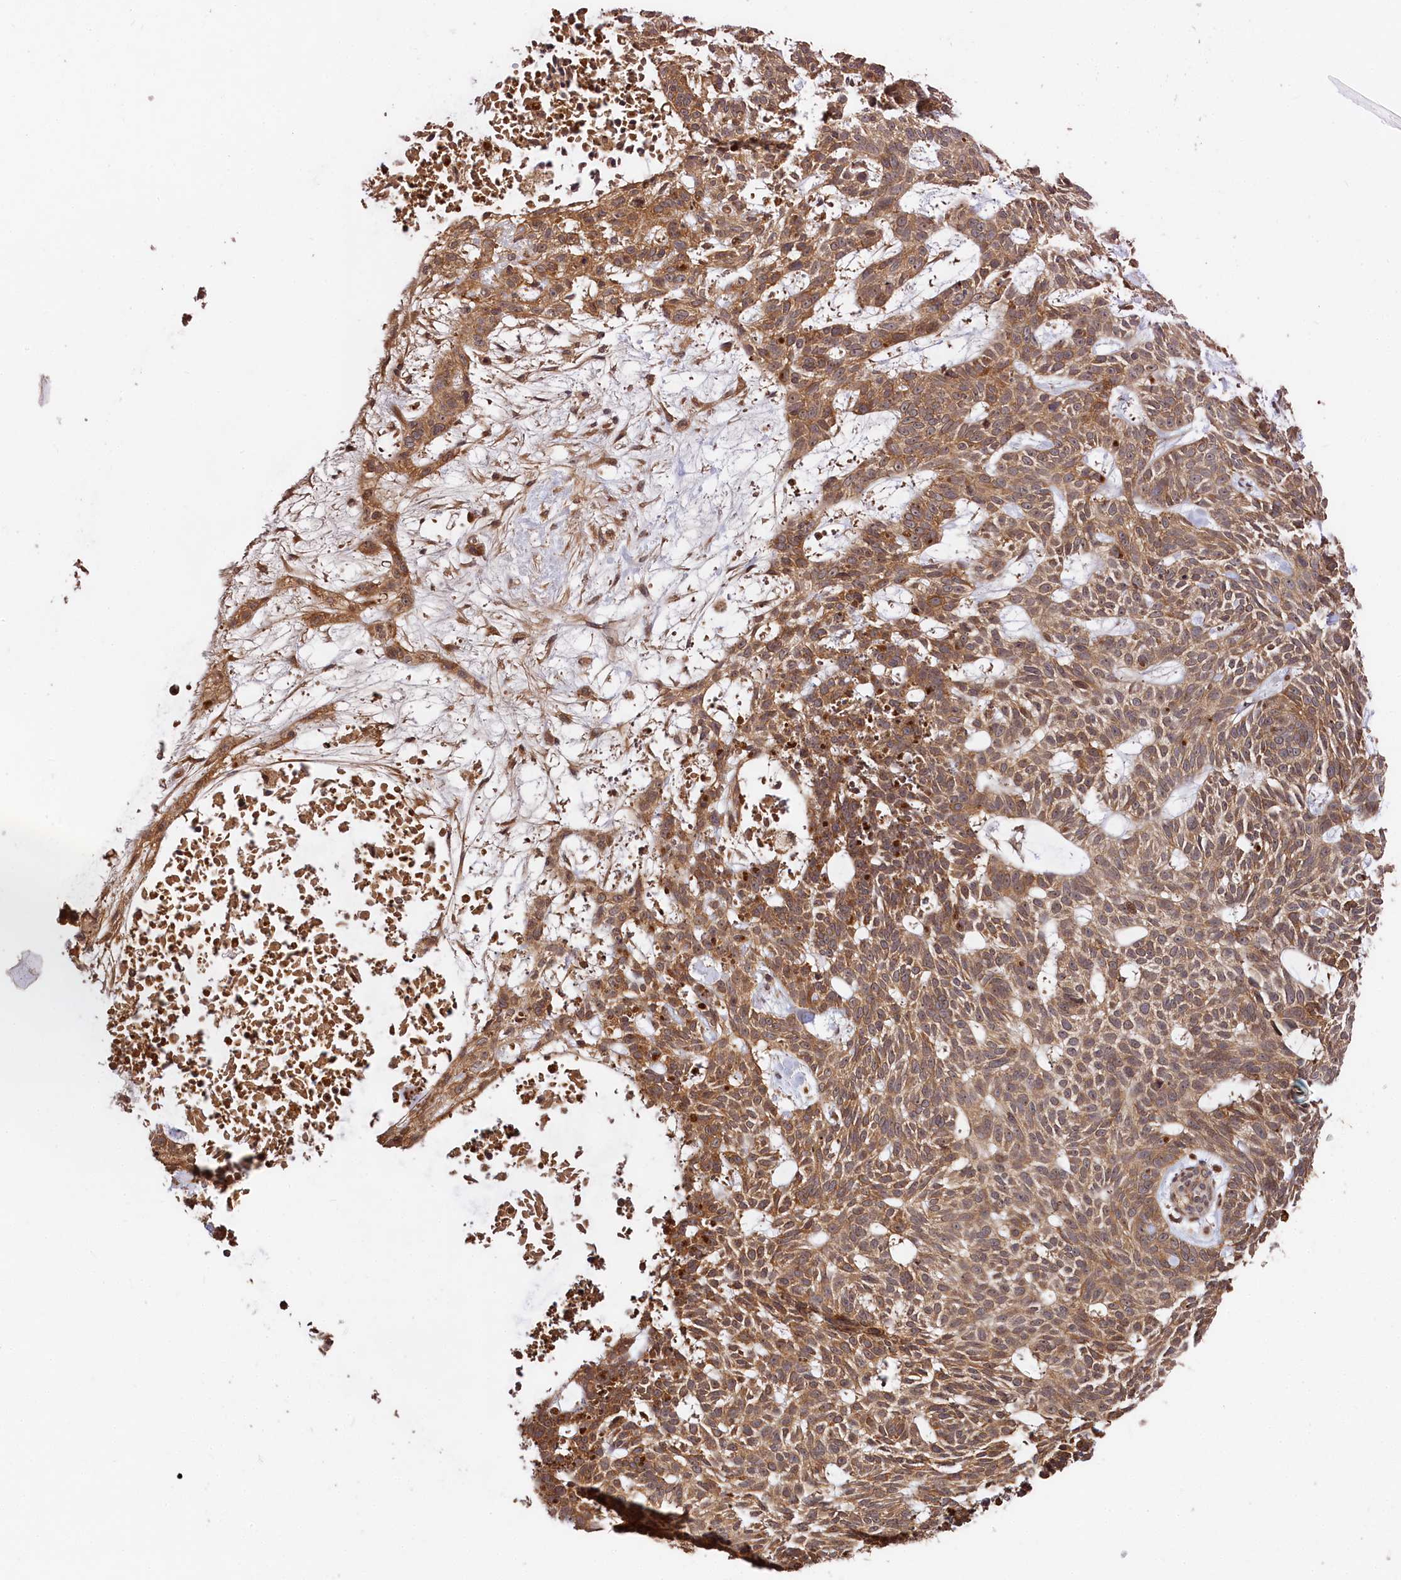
{"staining": {"intensity": "moderate", "quantity": ">75%", "location": "cytoplasmic/membranous"}, "tissue": "skin cancer", "cell_type": "Tumor cells", "image_type": "cancer", "snomed": [{"axis": "morphology", "description": "Basal cell carcinoma"}, {"axis": "topography", "description": "Skin"}], "caption": "The histopathology image shows immunohistochemical staining of skin cancer. There is moderate cytoplasmic/membranous expression is seen in about >75% of tumor cells. The staining was performed using DAB to visualize the protein expression in brown, while the nuclei were stained in blue with hematoxylin (Magnification: 20x).", "gene": "MCF2L2", "patient": {"sex": "male", "age": 75}}